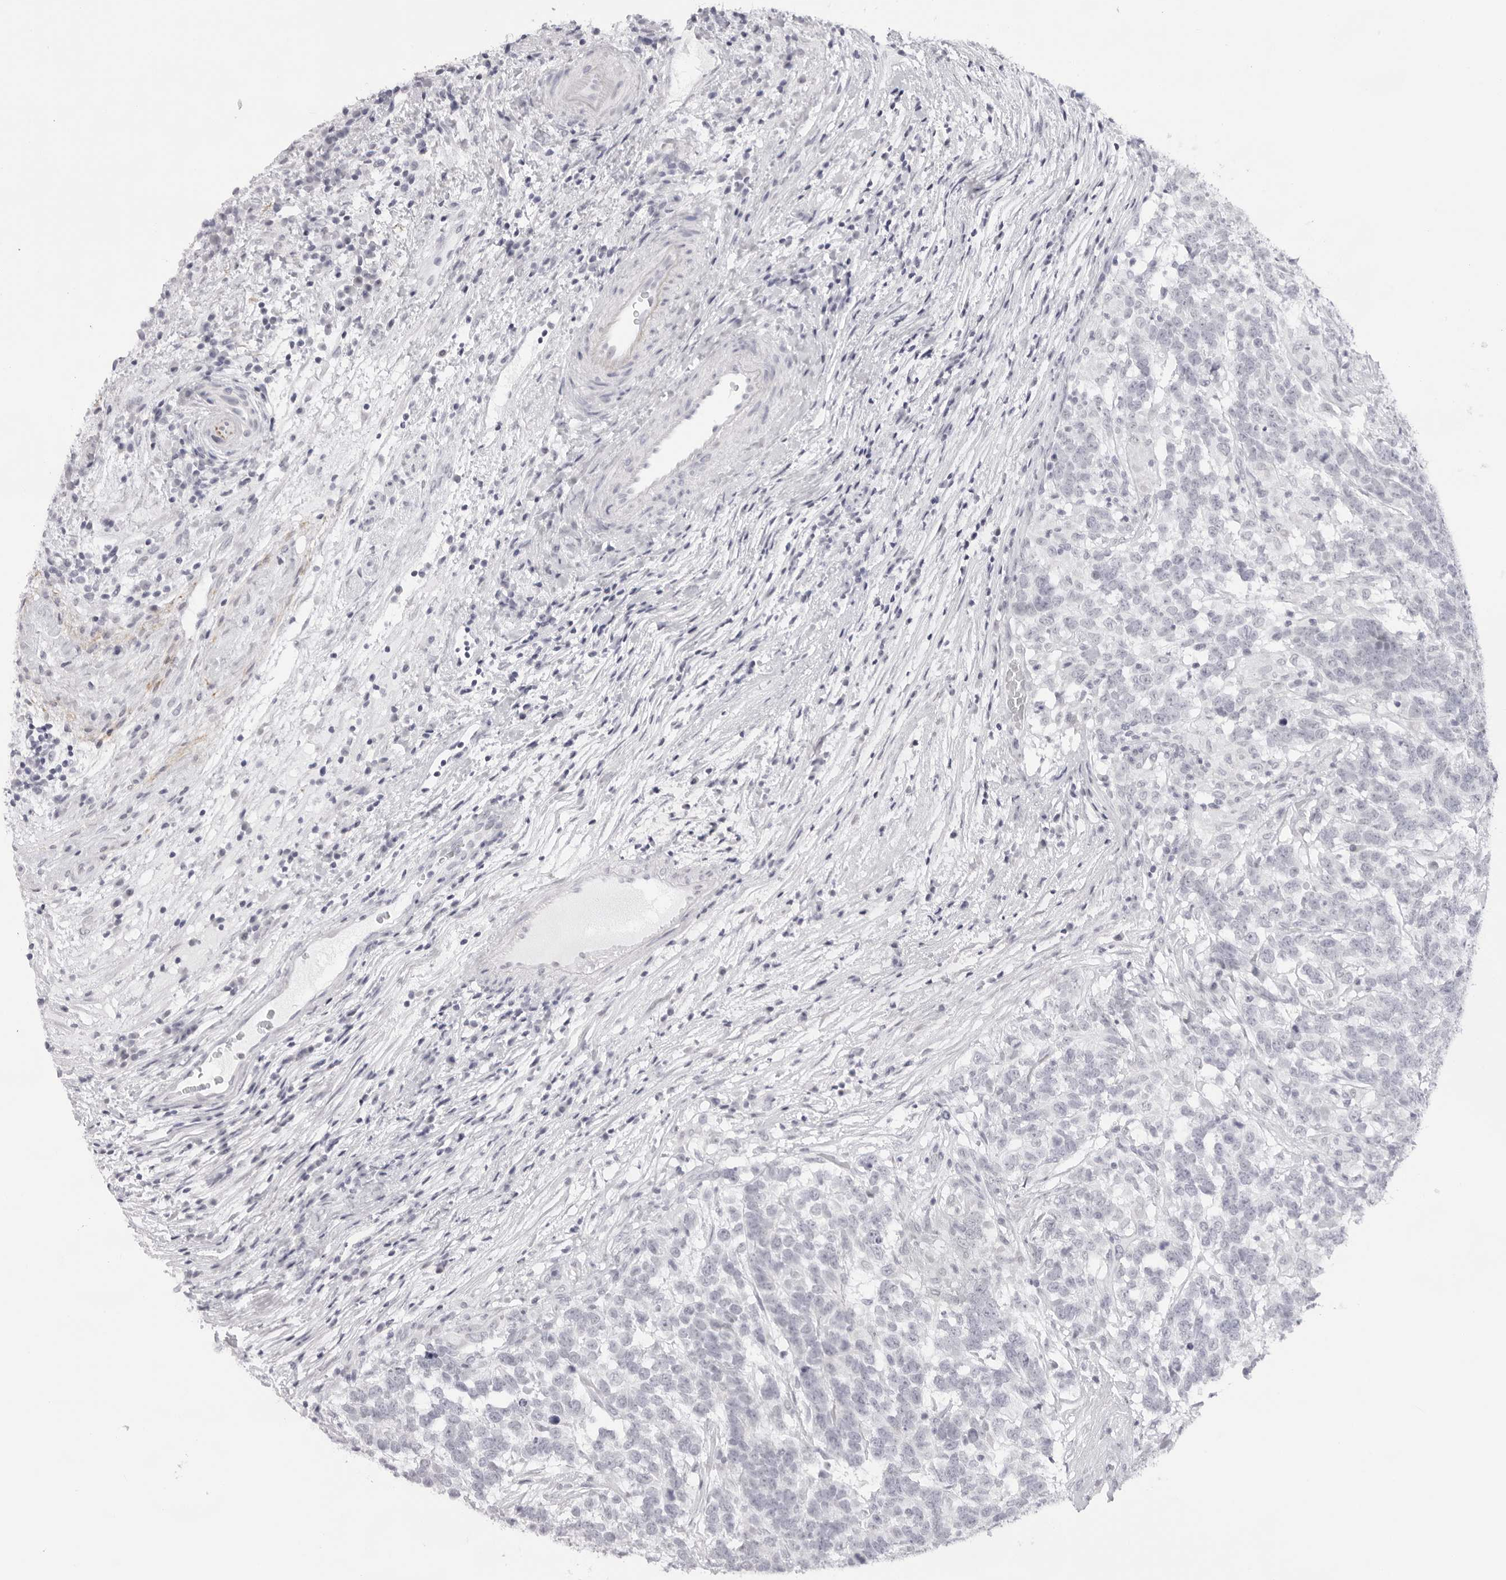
{"staining": {"intensity": "negative", "quantity": "none", "location": "none"}, "tissue": "testis cancer", "cell_type": "Tumor cells", "image_type": "cancer", "snomed": [{"axis": "morphology", "description": "Carcinoma, Embryonal, NOS"}, {"axis": "topography", "description": "Testis"}], "caption": "The image exhibits no staining of tumor cells in testis cancer (embryonal carcinoma). (DAB (3,3'-diaminobenzidine) immunohistochemistry with hematoxylin counter stain).", "gene": "KLK12", "patient": {"sex": "male", "age": 26}}